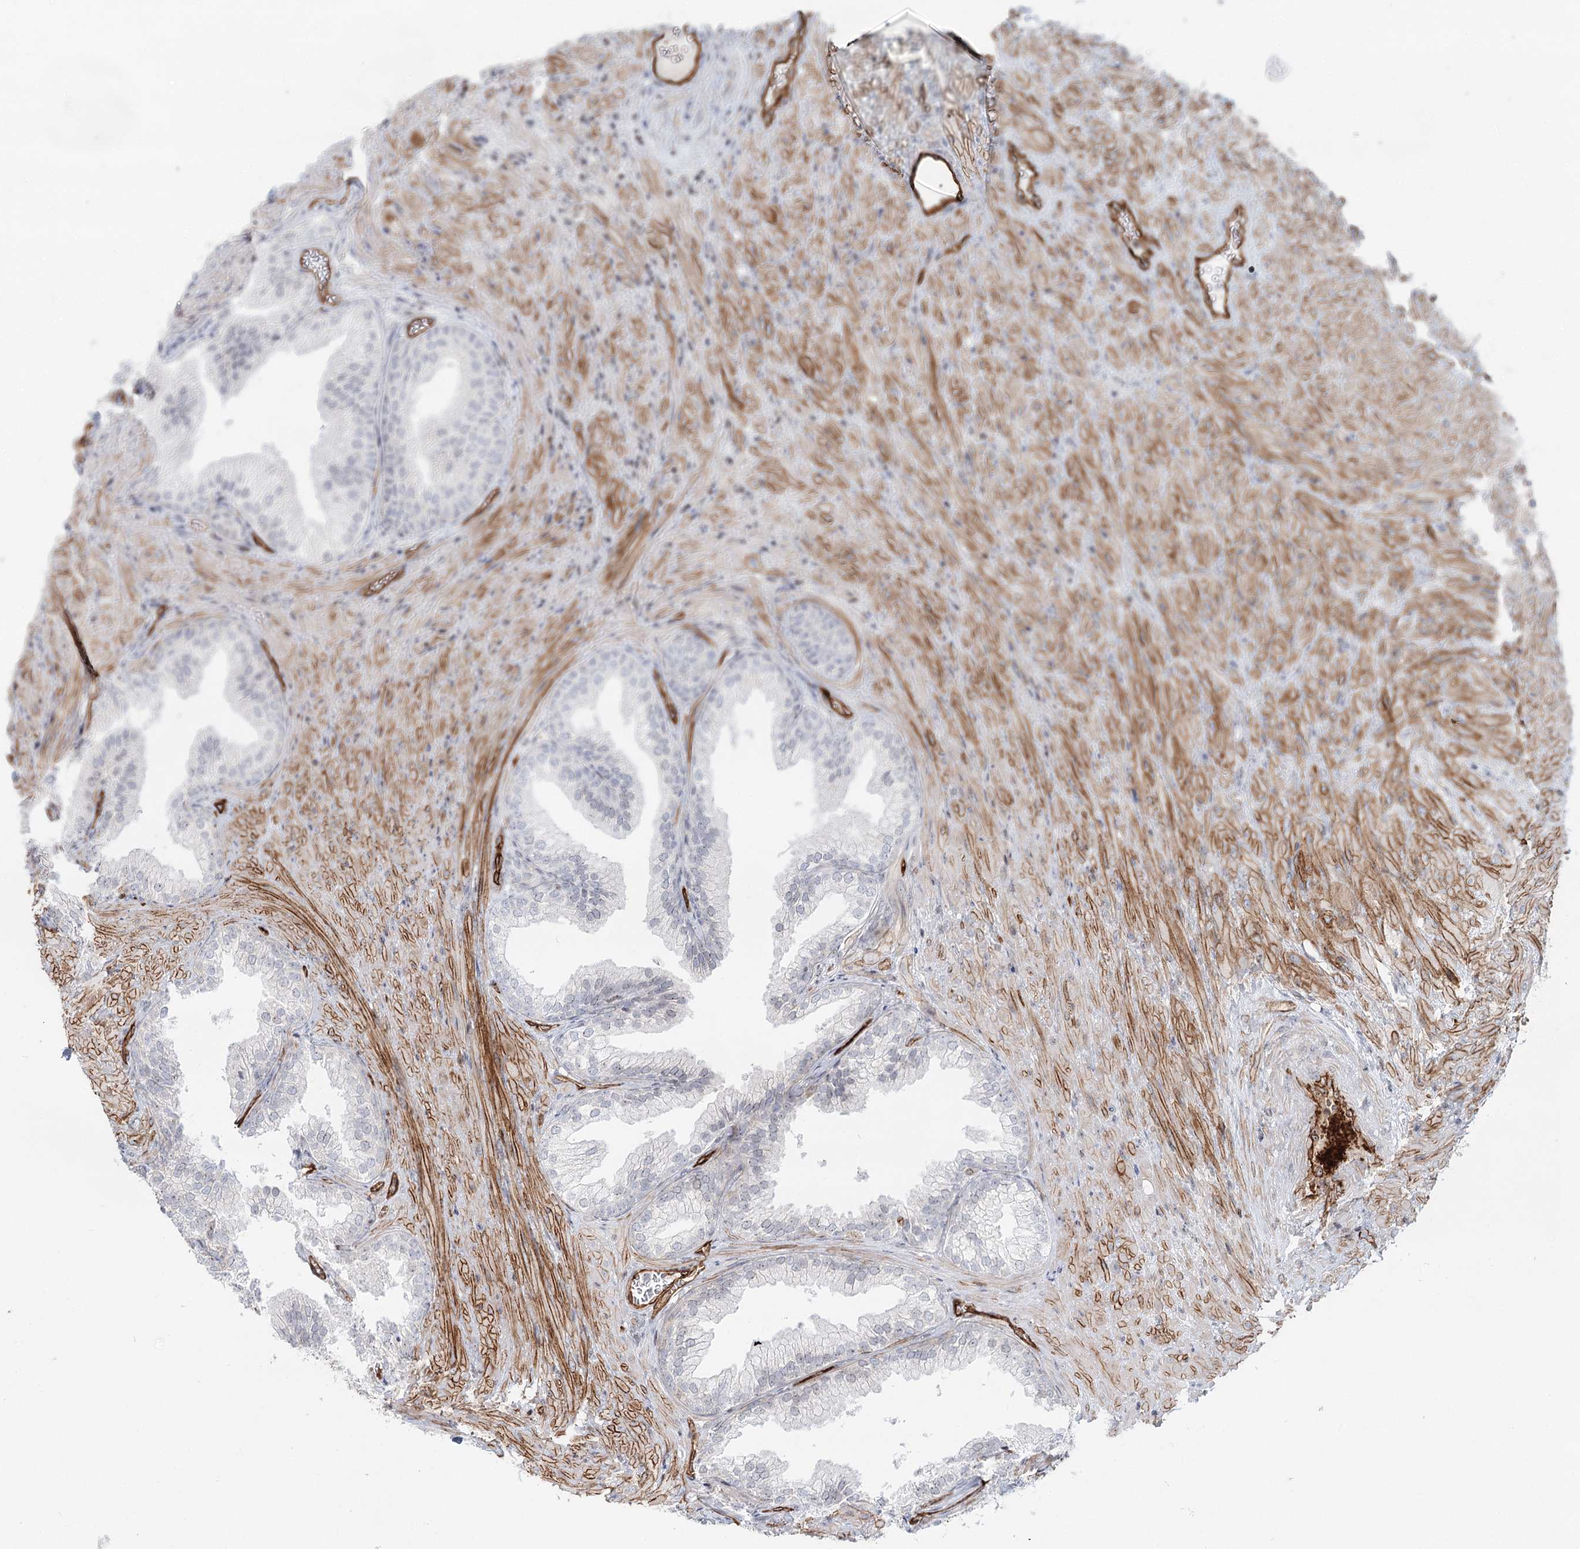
{"staining": {"intensity": "negative", "quantity": "none", "location": "none"}, "tissue": "prostate", "cell_type": "Glandular cells", "image_type": "normal", "snomed": [{"axis": "morphology", "description": "Normal tissue, NOS"}, {"axis": "topography", "description": "Prostate"}], "caption": "The image displays no staining of glandular cells in normal prostate.", "gene": "ZFYVE28", "patient": {"sex": "male", "age": 76}}